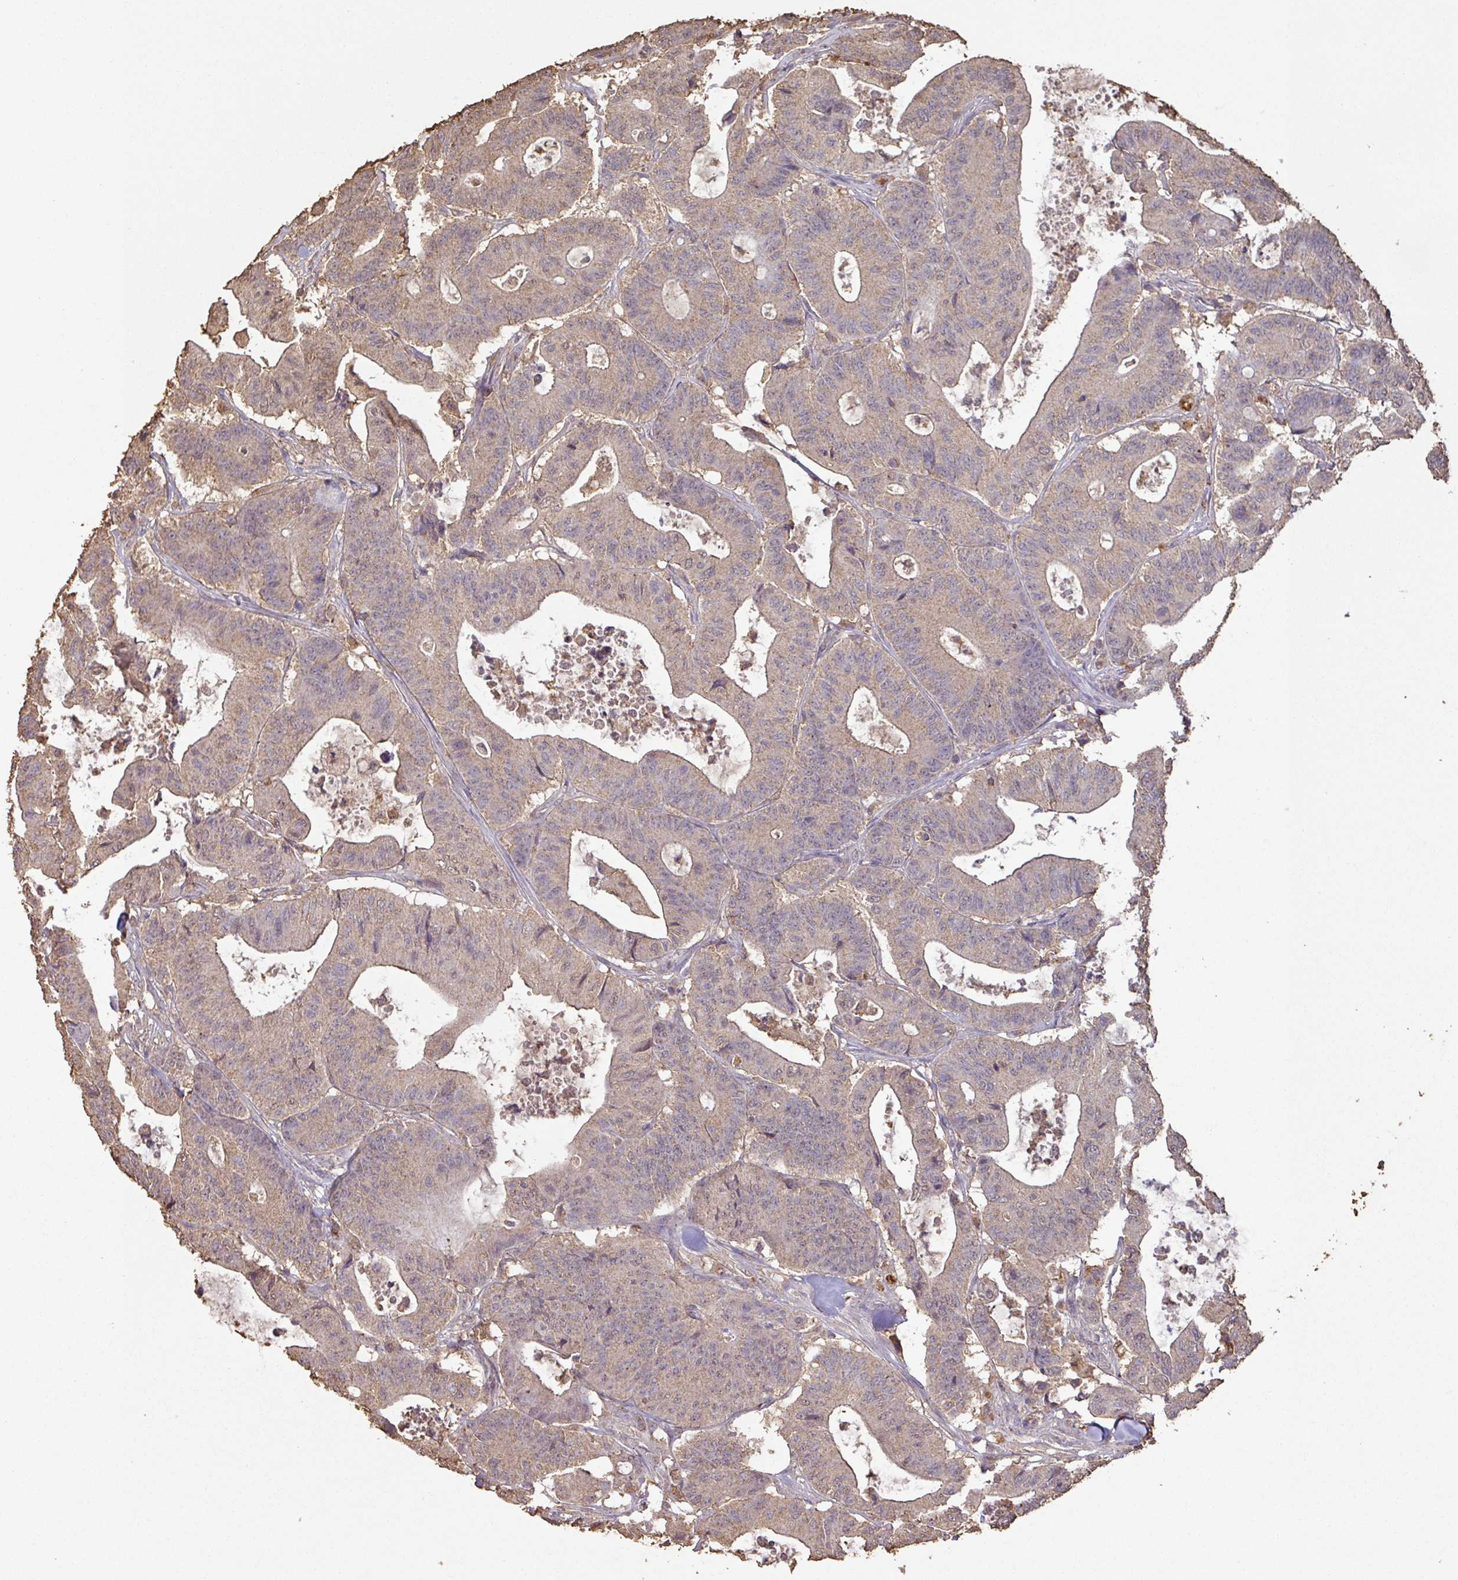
{"staining": {"intensity": "weak", "quantity": ">75%", "location": "cytoplasmic/membranous"}, "tissue": "colorectal cancer", "cell_type": "Tumor cells", "image_type": "cancer", "snomed": [{"axis": "morphology", "description": "Adenocarcinoma, NOS"}, {"axis": "topography", "description": "Colon"}], "caption": "Protein staining exhibits weak cytoplasmic/membranous staining in about >75% of tumor cells in colorectal cancer. Using DAB (brown) and hematoxylin (blue) stains, captured at high magnification using brightfield microscopy.", "gene": "ATAT1", "patient": {"sex": "female", "age": 84}}